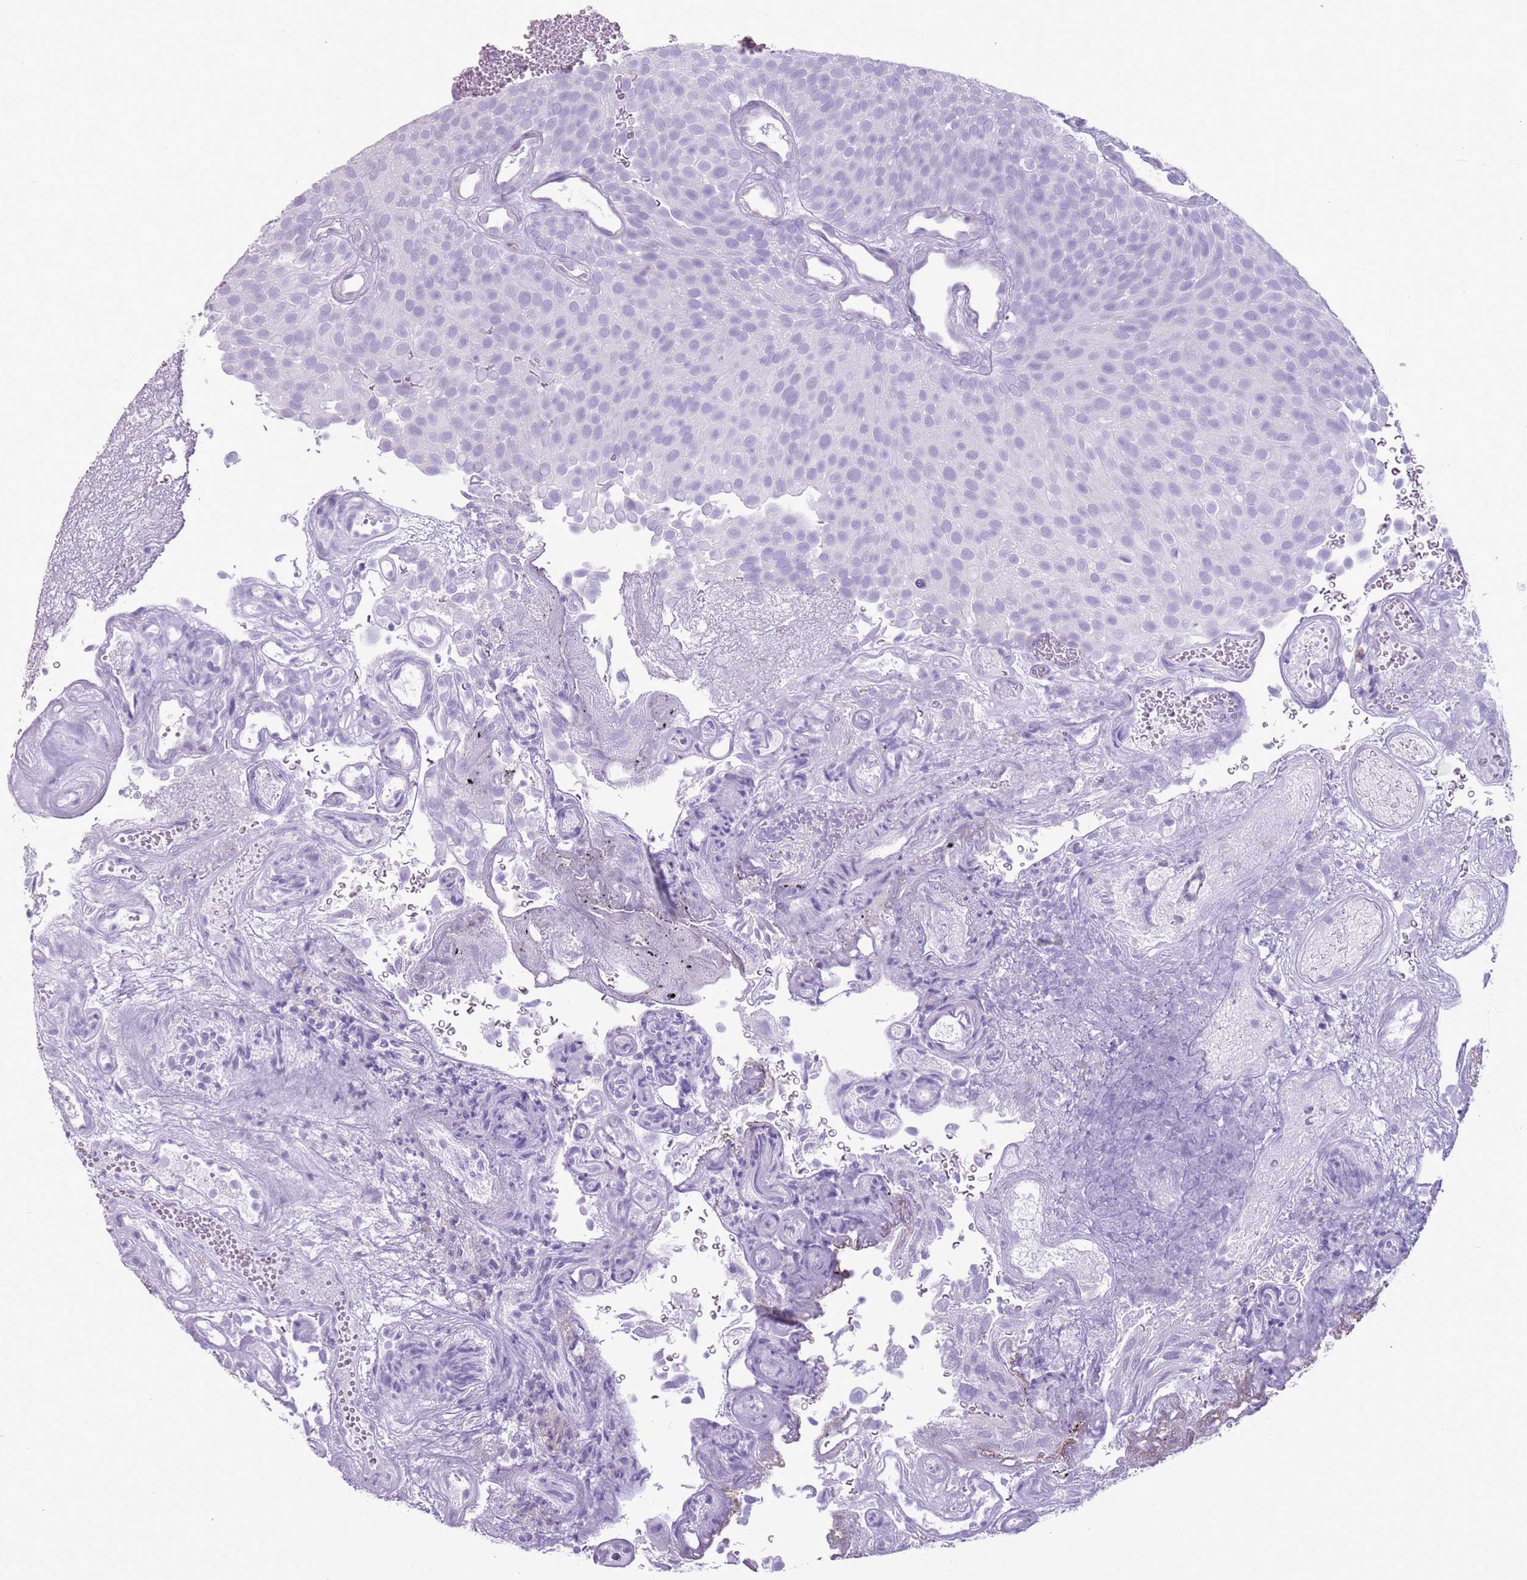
{"staining": {"intensity": "negative", "quantity": "none", "location": "none"}, "tissue": "urothelial cancer", "cell_type": "Tumor cells", "image_type": "cancer", "snomed": [{"axis": "morphology", "description": "Urothelial carcinoma, Low grade"}, {"axis": "topography", "description": "Urinary bladder"}], "caption": "The micrograph reveals no significant expression in tumor cells of low-grade urothelial carcinoma.", "gene": "HYOU1", "patient": {"sex": "male", "age": 78}}